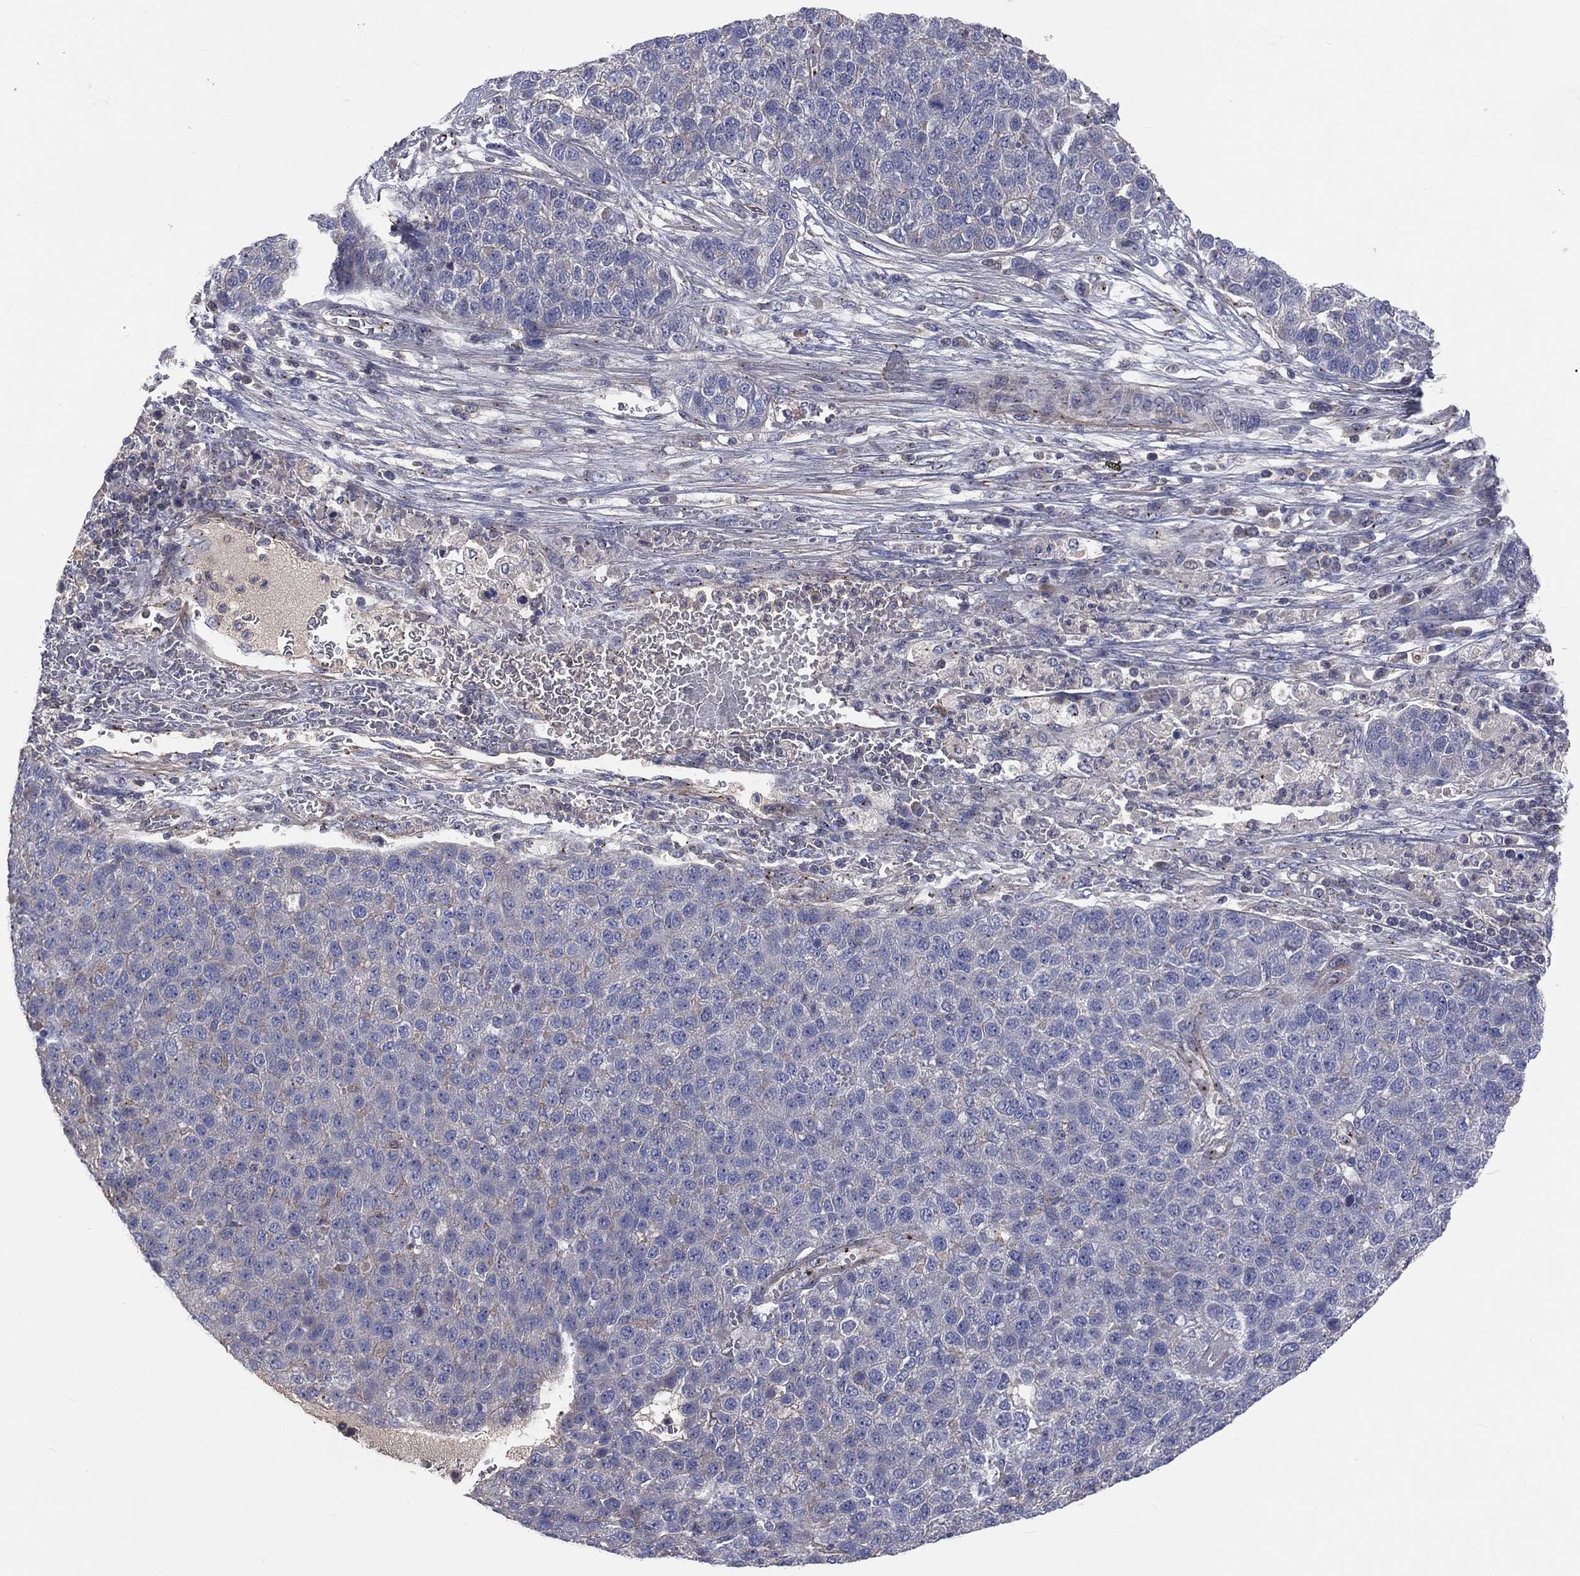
{"staining": {"intensity": "negative", "quantity": "none", "location": "none"}, "tissue": "pancreatic cancer", "cell_type": "Tumor cells", "image_type": "cancer", "snomed": [{"axis": "morphology", "description": "Adenocarcinoma, NOS"}, {"axis": "topography", "description": "Pancreas"}], "caption": "High magnification brightfield microscopy of adenocarcinoma (pancreatic) stained with DAB (brown) and counterstained with hematoxylin (blue): tumor cells show no significant positivity.", "gene": "CROCC", "patient": {"sex": "female", "age": 61}}